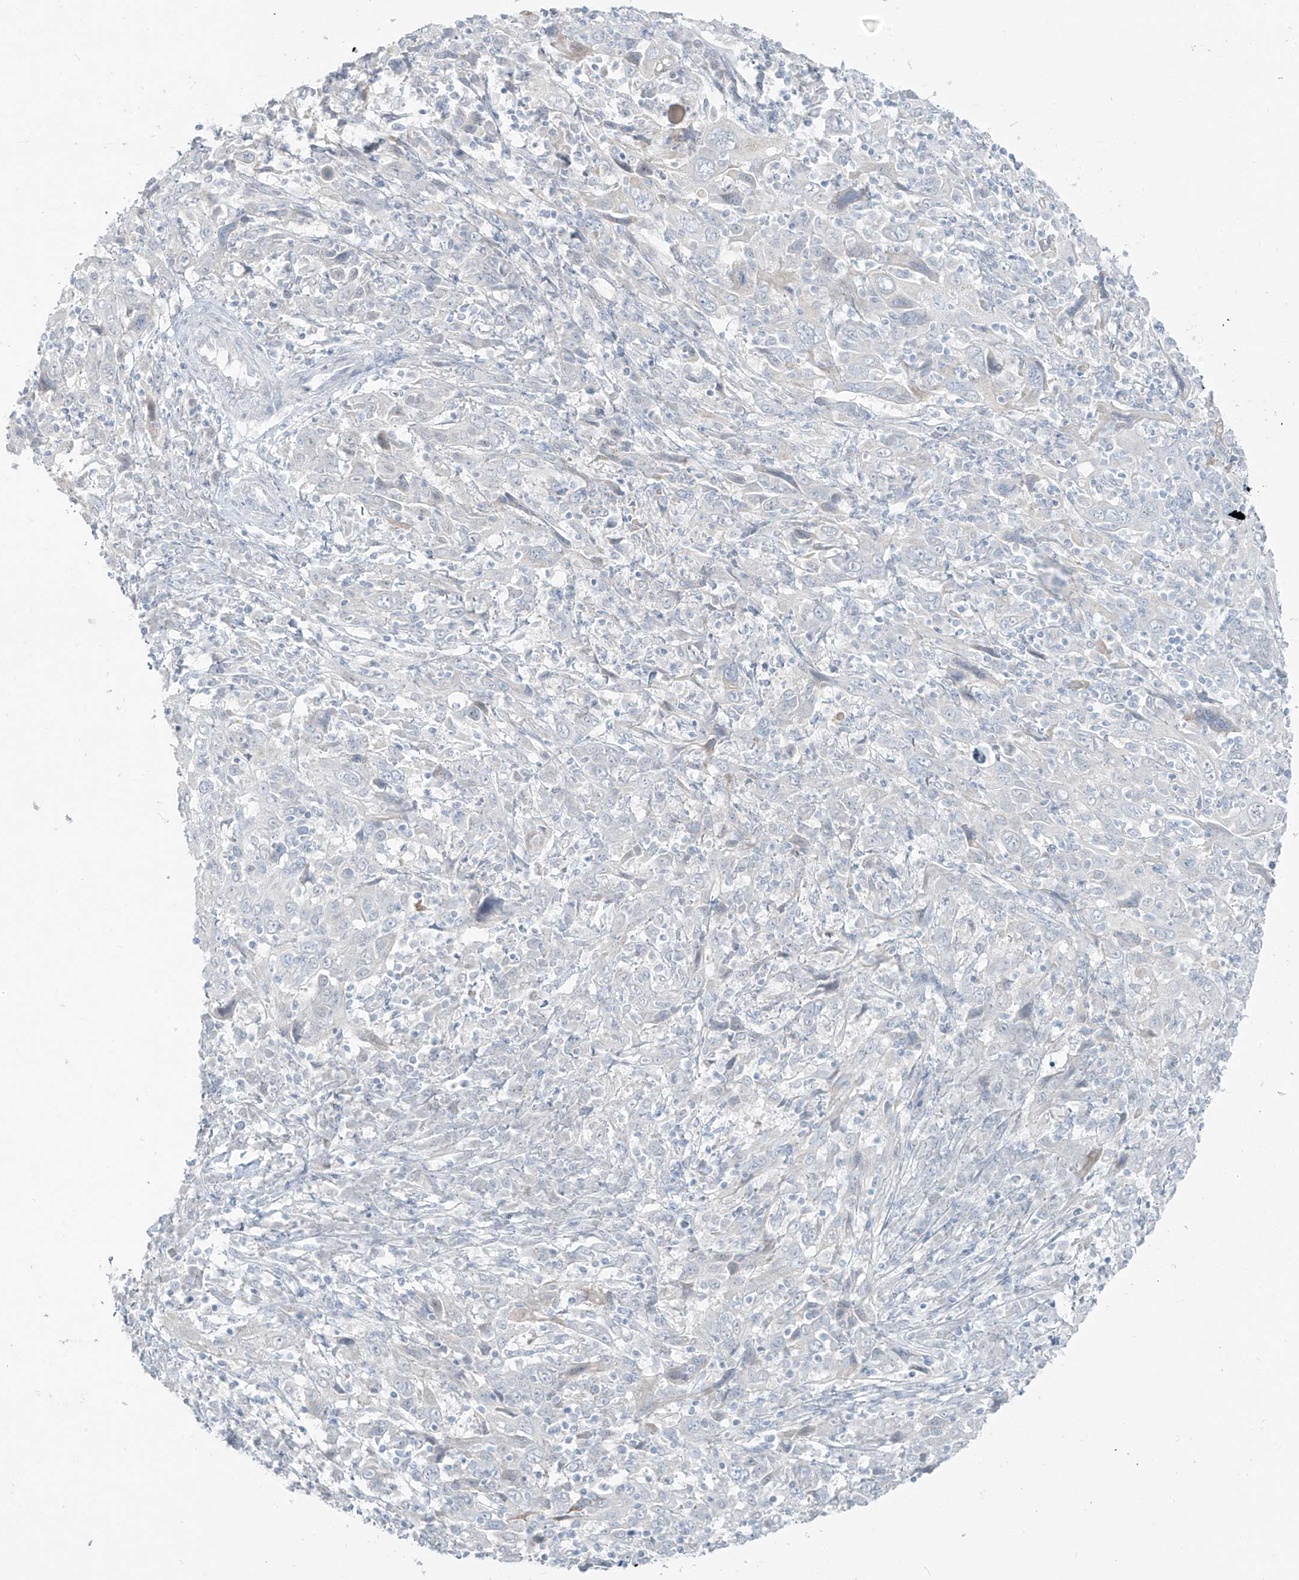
{"staining": {"intensity": "negative", "quantity": "none", "location": "none"}, "tissue": "cervical cancer", "cell_type": "Tumor cells", "image_type": "cancer", "snomed": [{"axis": "morphology", "description": "Squamous cell carcinoma, NOS"}, {"axis": "topography", "description": "Cervix"}], "caption": "This is an immunohistochemistry (IHC) micrograph of cervical cancer (squamous cell carcinoma). There is no expression in tumor cells.", "gene": "PRDM6", "patient": {"sex": "female", "age": 46}}